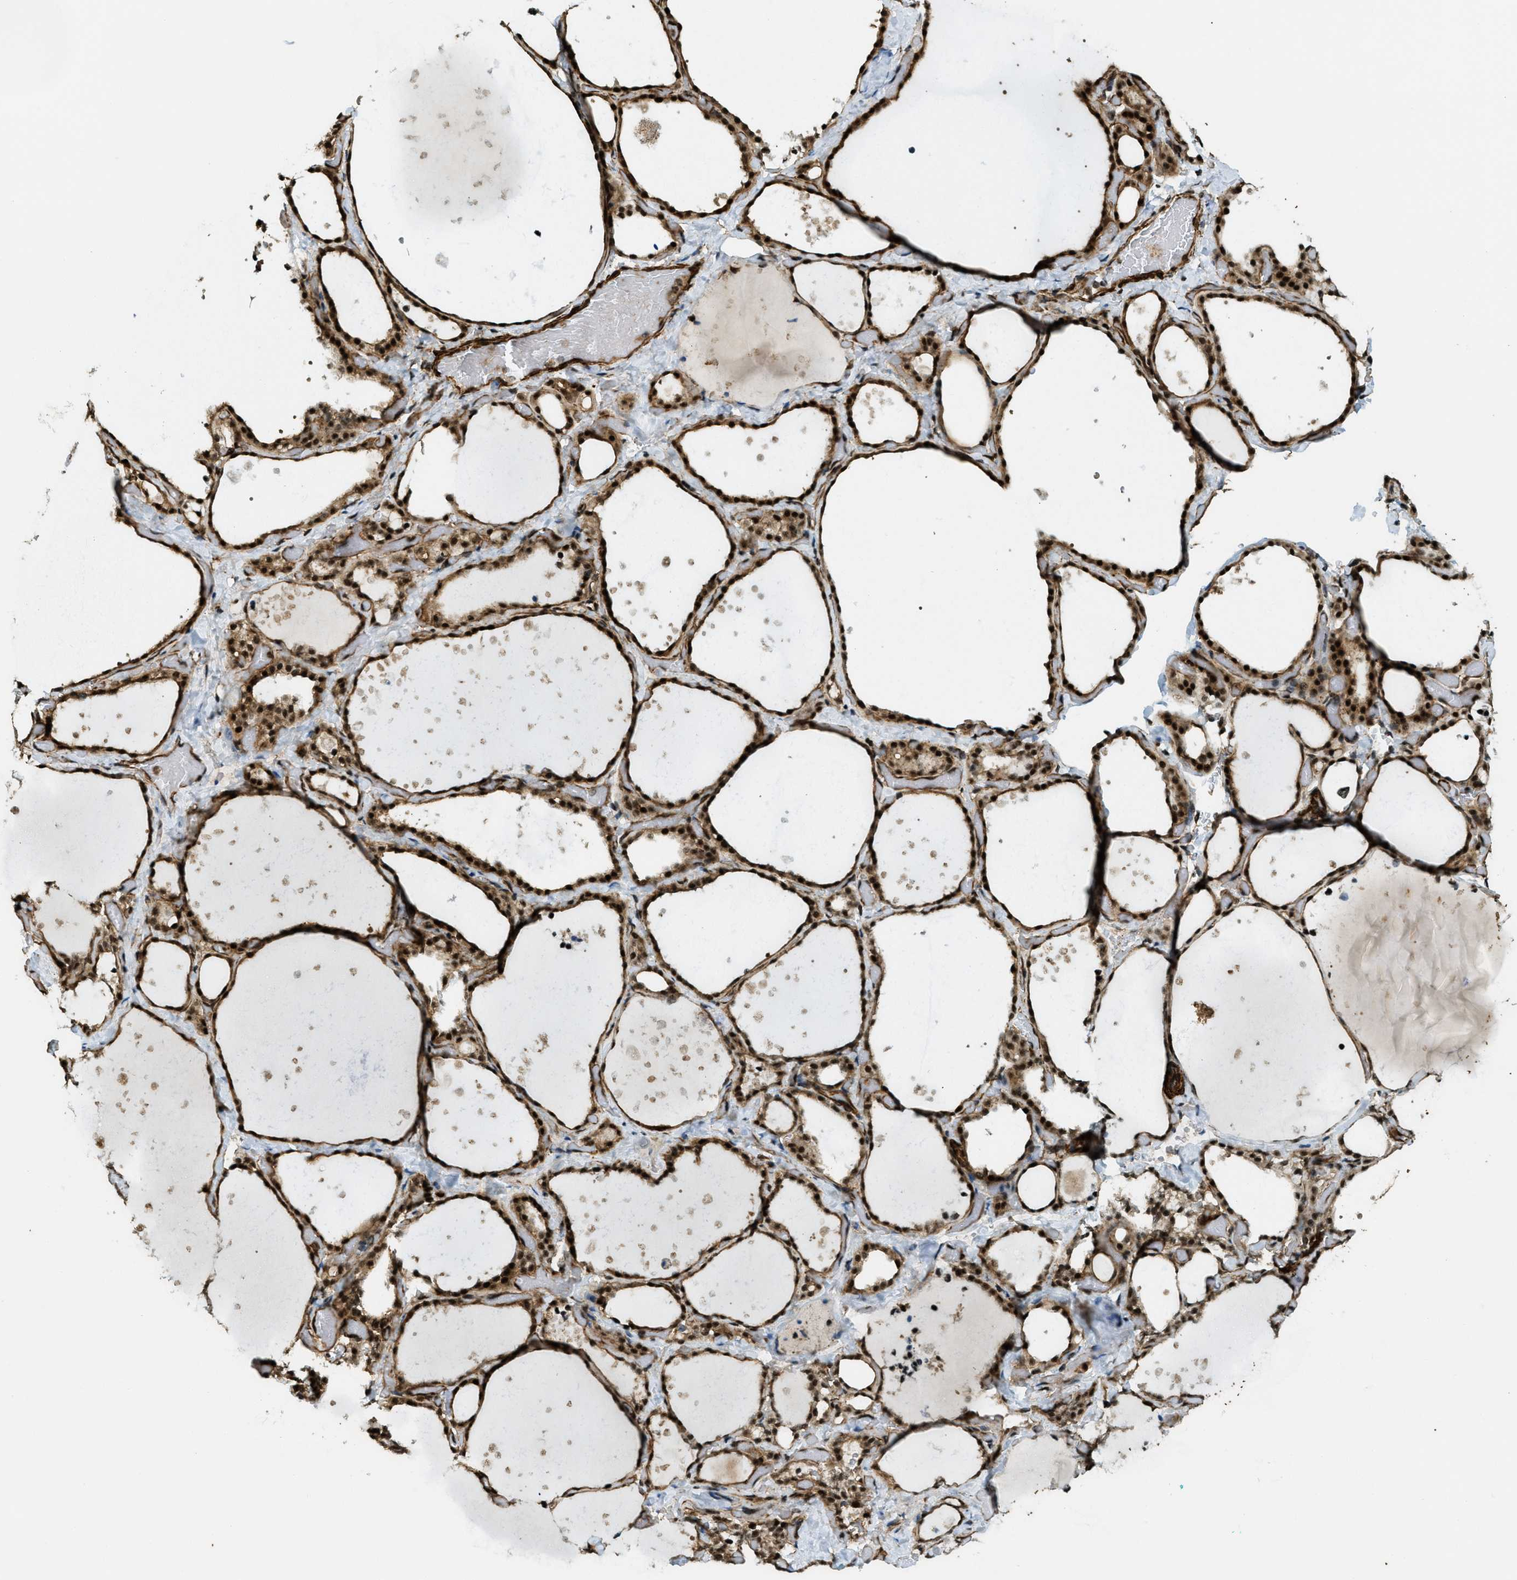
{"staining": {"intensity": "strong", "quantity": ">75%", "location": "cytoplasmic/membranous,nuclear"}, "tissue": "thyroid gland", "cell_type": "Glandular cells", "image_type": "normal", "snomed": [{"axis": "morphology", "description": "Normal tissue, NOS"}, {"axis": "topography", "description": "Thyroid gland"}], "caption": "Thyroid gland stained for a protein reveals strong cytoplasmic/membranous,nuclear positivity in glandular cells. The protein is stained brown, and the nuclei are stained in blue (DAB IHC with brightfield microscopy, high magnification).", "gene": "CFAP36", "patient": {"sex": "female", "age": 44}}